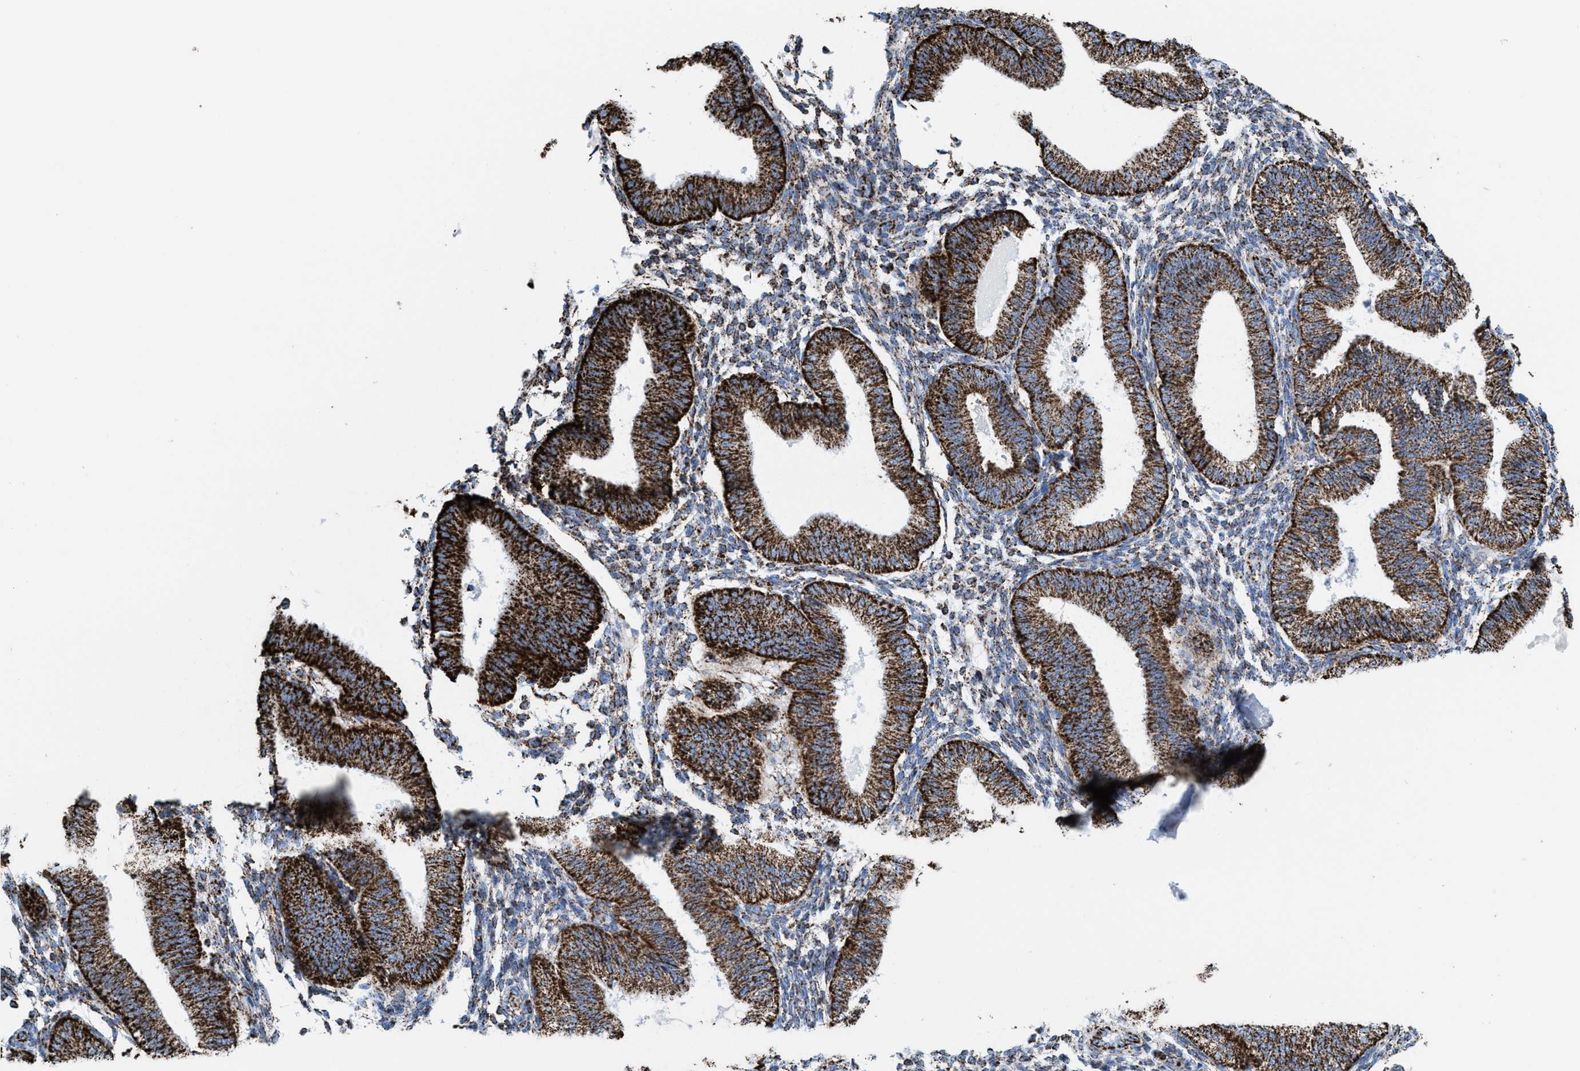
{"staining": {"intensity": "strong", "quantity": ">75%", "location": "cytoplasmic/membranous"}, "tissue": "endometrium", "cell_type": "Cells in endometrial stroma", "image_type": "normal", "snomed": [{"axis": "morphology", "description": "Normal tissue, NOS"}, {"axis": "topography", "description": "Endometrium"}], "caption": "Endometrium stained with DAB (3,3'-diaminobenzidine) IHC reveals high levels of strong cytoplasmic/membranous staining in about >75% of cells in endometrial stroma.", "gene": "ECHS1", "patient": {"sex": "female", "age": 39}}